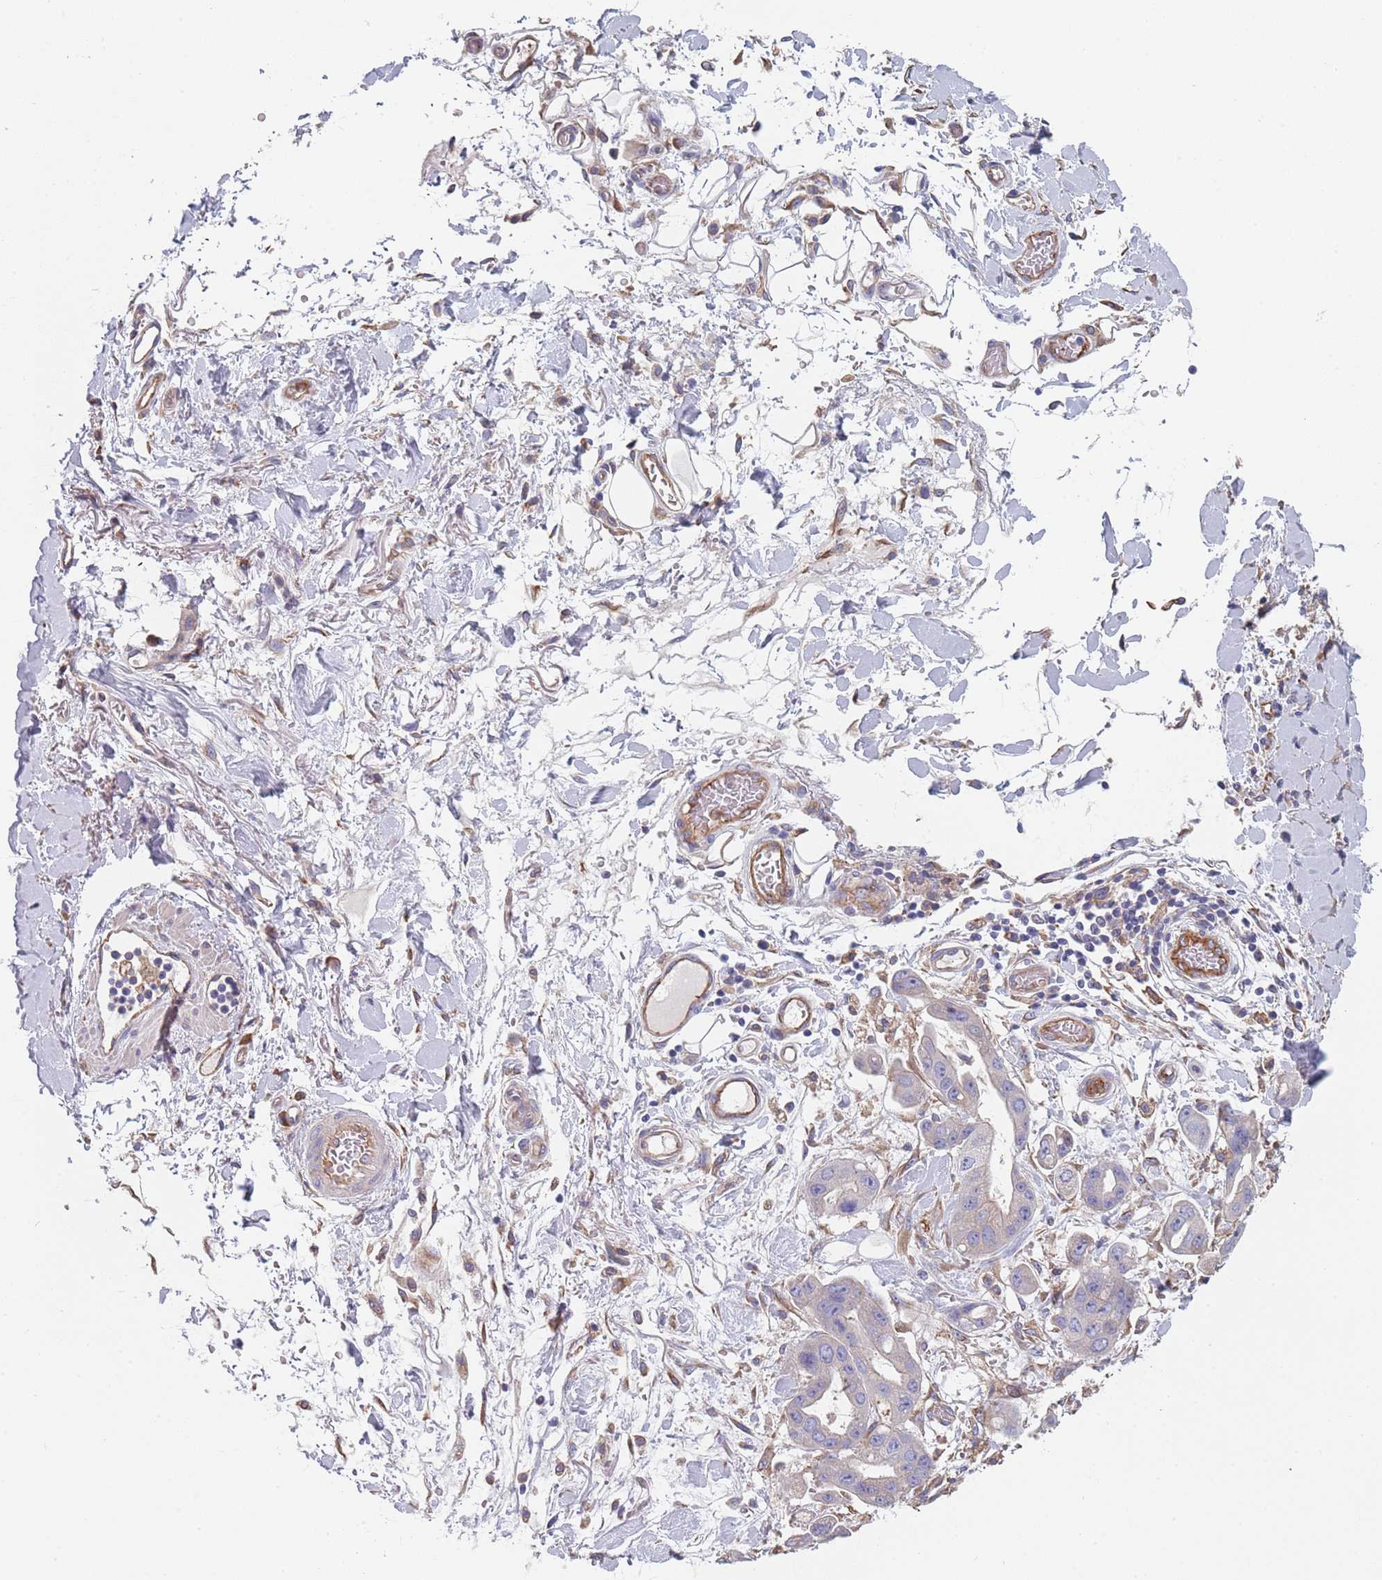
{"staining": {"intensity": "negative", "quantity": "none", "location": "none"}, "tissue": "stomach cancer", "cell_type": "Tumor cells", "image_type": "cancer", "snomed": [{"axis": "morphology", "description": "Adenocarcinoma, NOS"}, {"axis": "topography", "description": "Stomach"}], "caption": "DAB (3,3'-diaminobenzidine) immunohistochemical staining of stomach cancer (adenocarcinoma) displays no significant expression in tumor cells.", "gene": "DCUN1D3", "patient": {"sex": "male", "age": 62}}